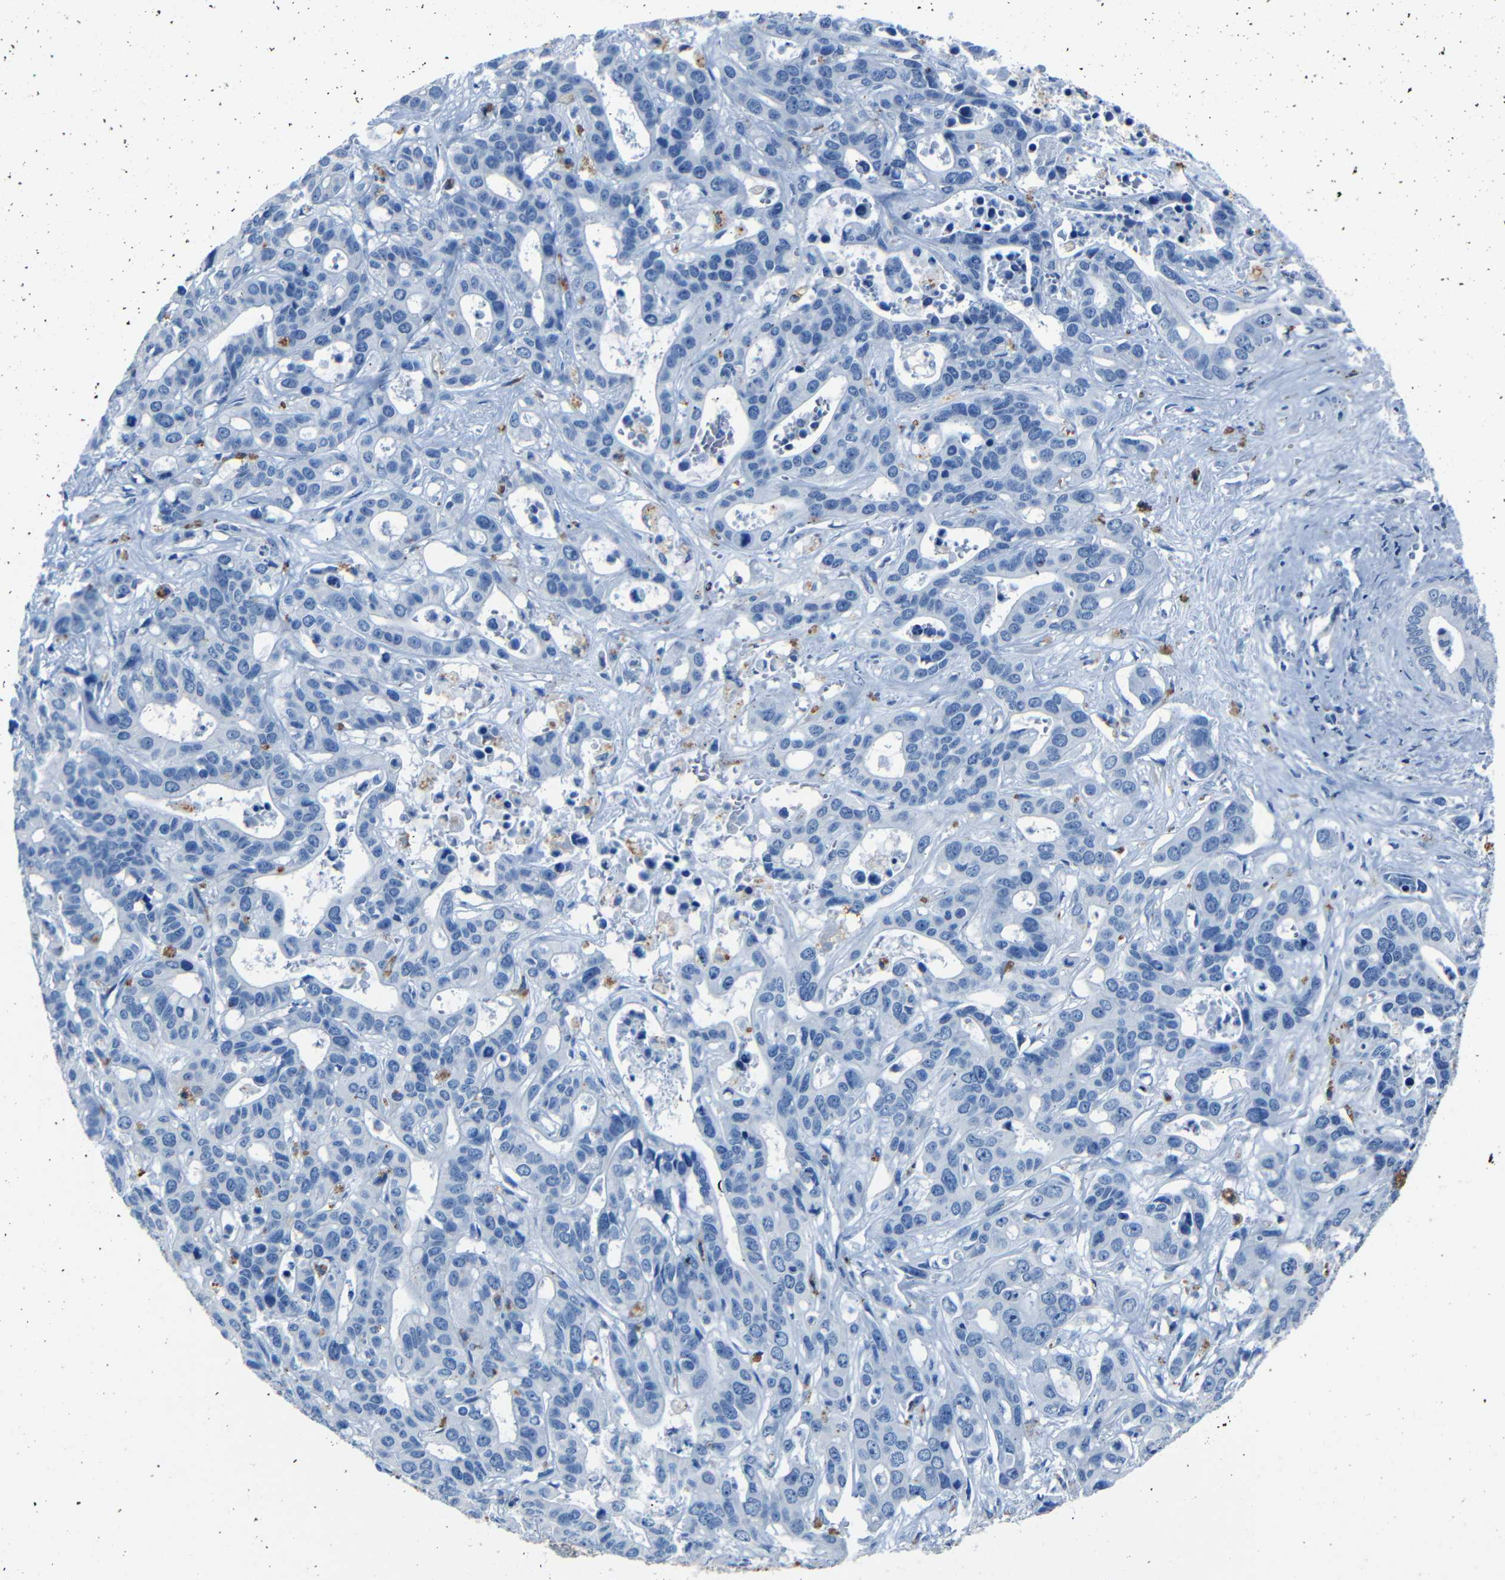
{"staining": {"intensity": "negative", "quantity": "none", "location": "none"}, "tissue": "liver cancer", "cell_type": "Tumor cells", "image_type": "cancer", "snomed": [{"axis": "morphology", "description": "Cholangiocarcinoma"}, {"axis": "topography", "description": "Liver"}], "caption": "IHC image of liver cancer stained for a protein (brown), which shows no expression in tumor cells.", "gene": "CLDN11", "patient": {"sex": "female", "age": 65}}